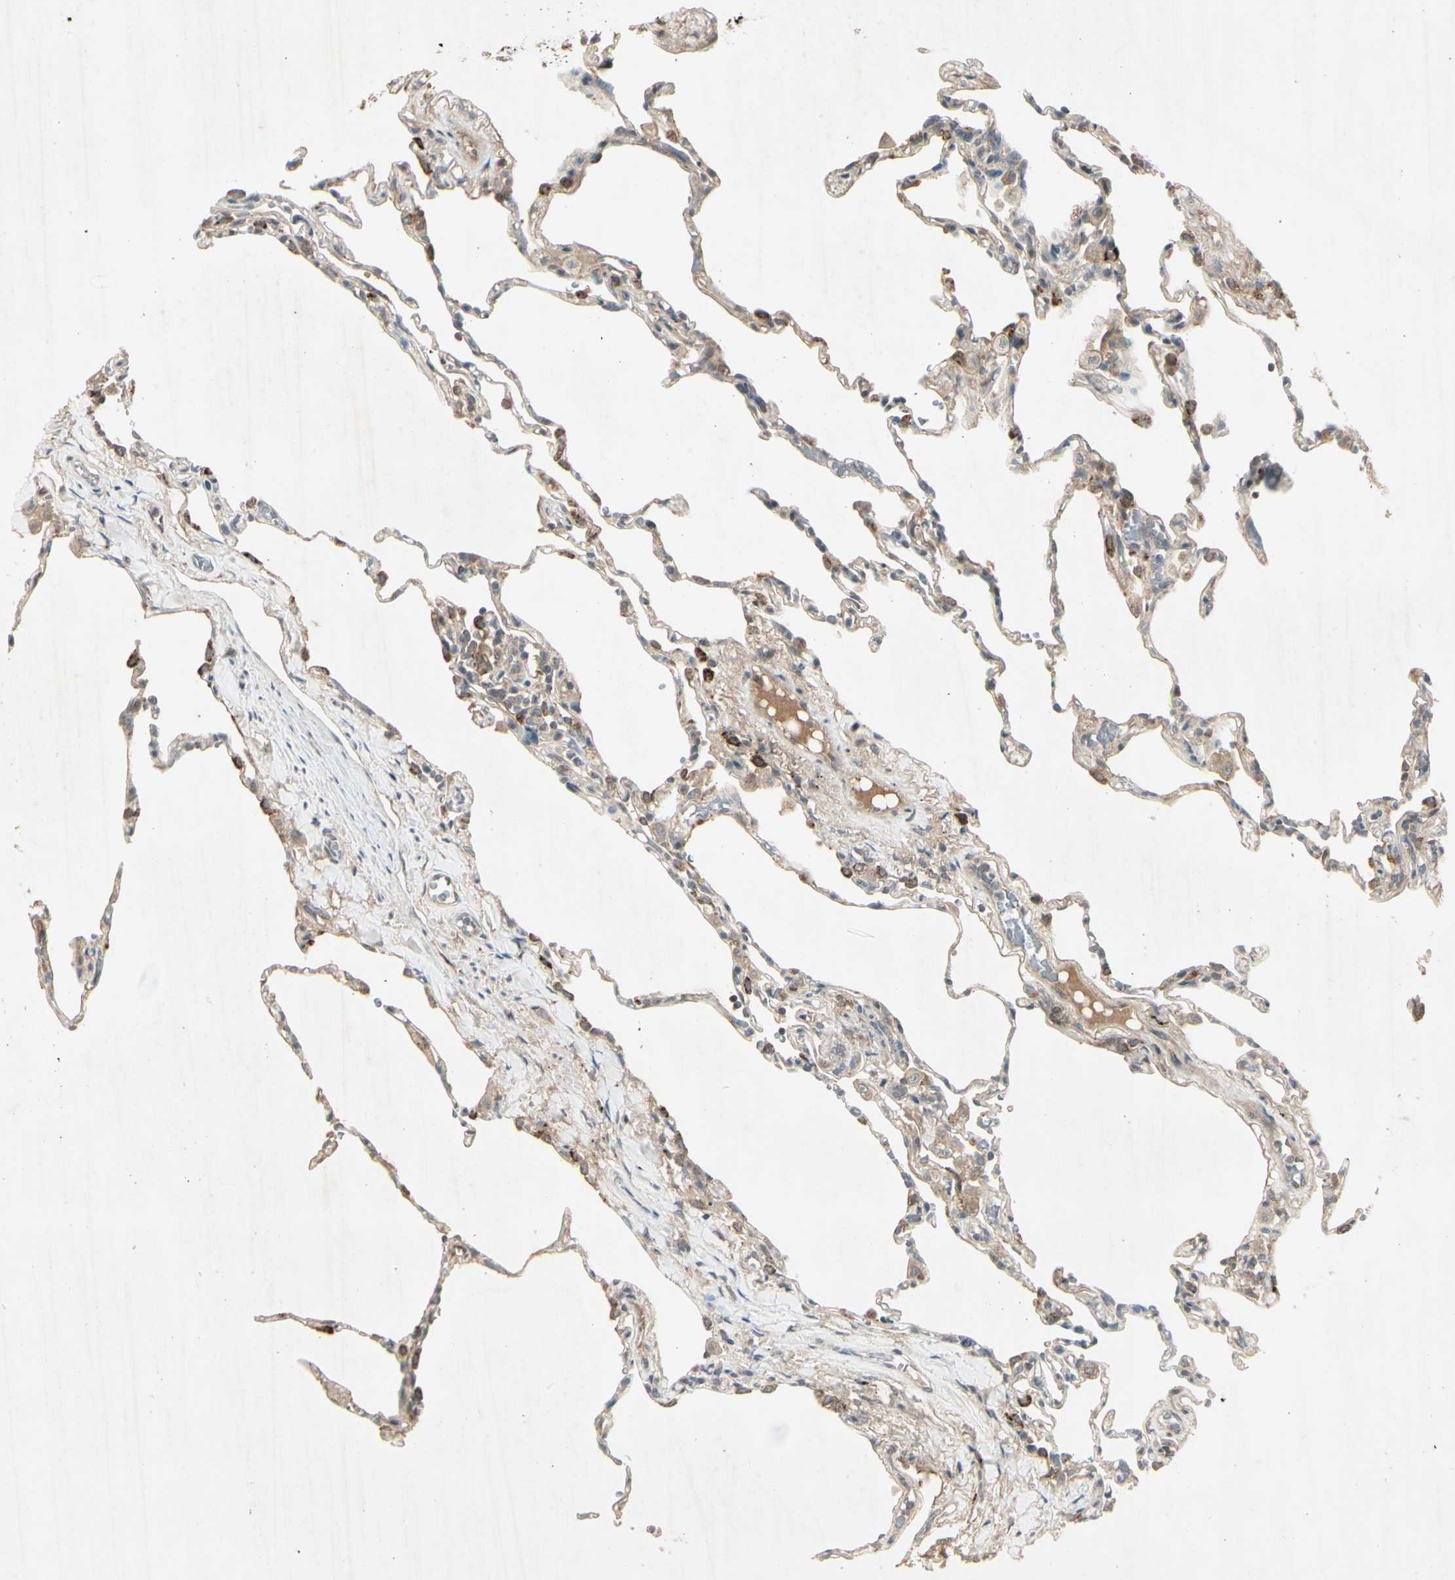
{"staining": {"intensity": "weak", "quantity": "25%-75%", "location": "cytoplasmic/membranous"}, "tissue": "lung", "cell_type": "Alveolar cells", "image_type": "normal", "snomed": [{"axis": "morphology", "description": "Normal tissue, NOS"}, {"axis": "topography", "description": "Lung"}], "caption": "Lung stained with DAB IHC reveals low levels of weak cytoplasmic/membranous positivity in about 25%-75% of alveolar cells. The protein of interest is shown in brown color, while the nuclei are stained blue.", "gene": "FHDC1", "patient": {"sex": "male", "age": 59}}